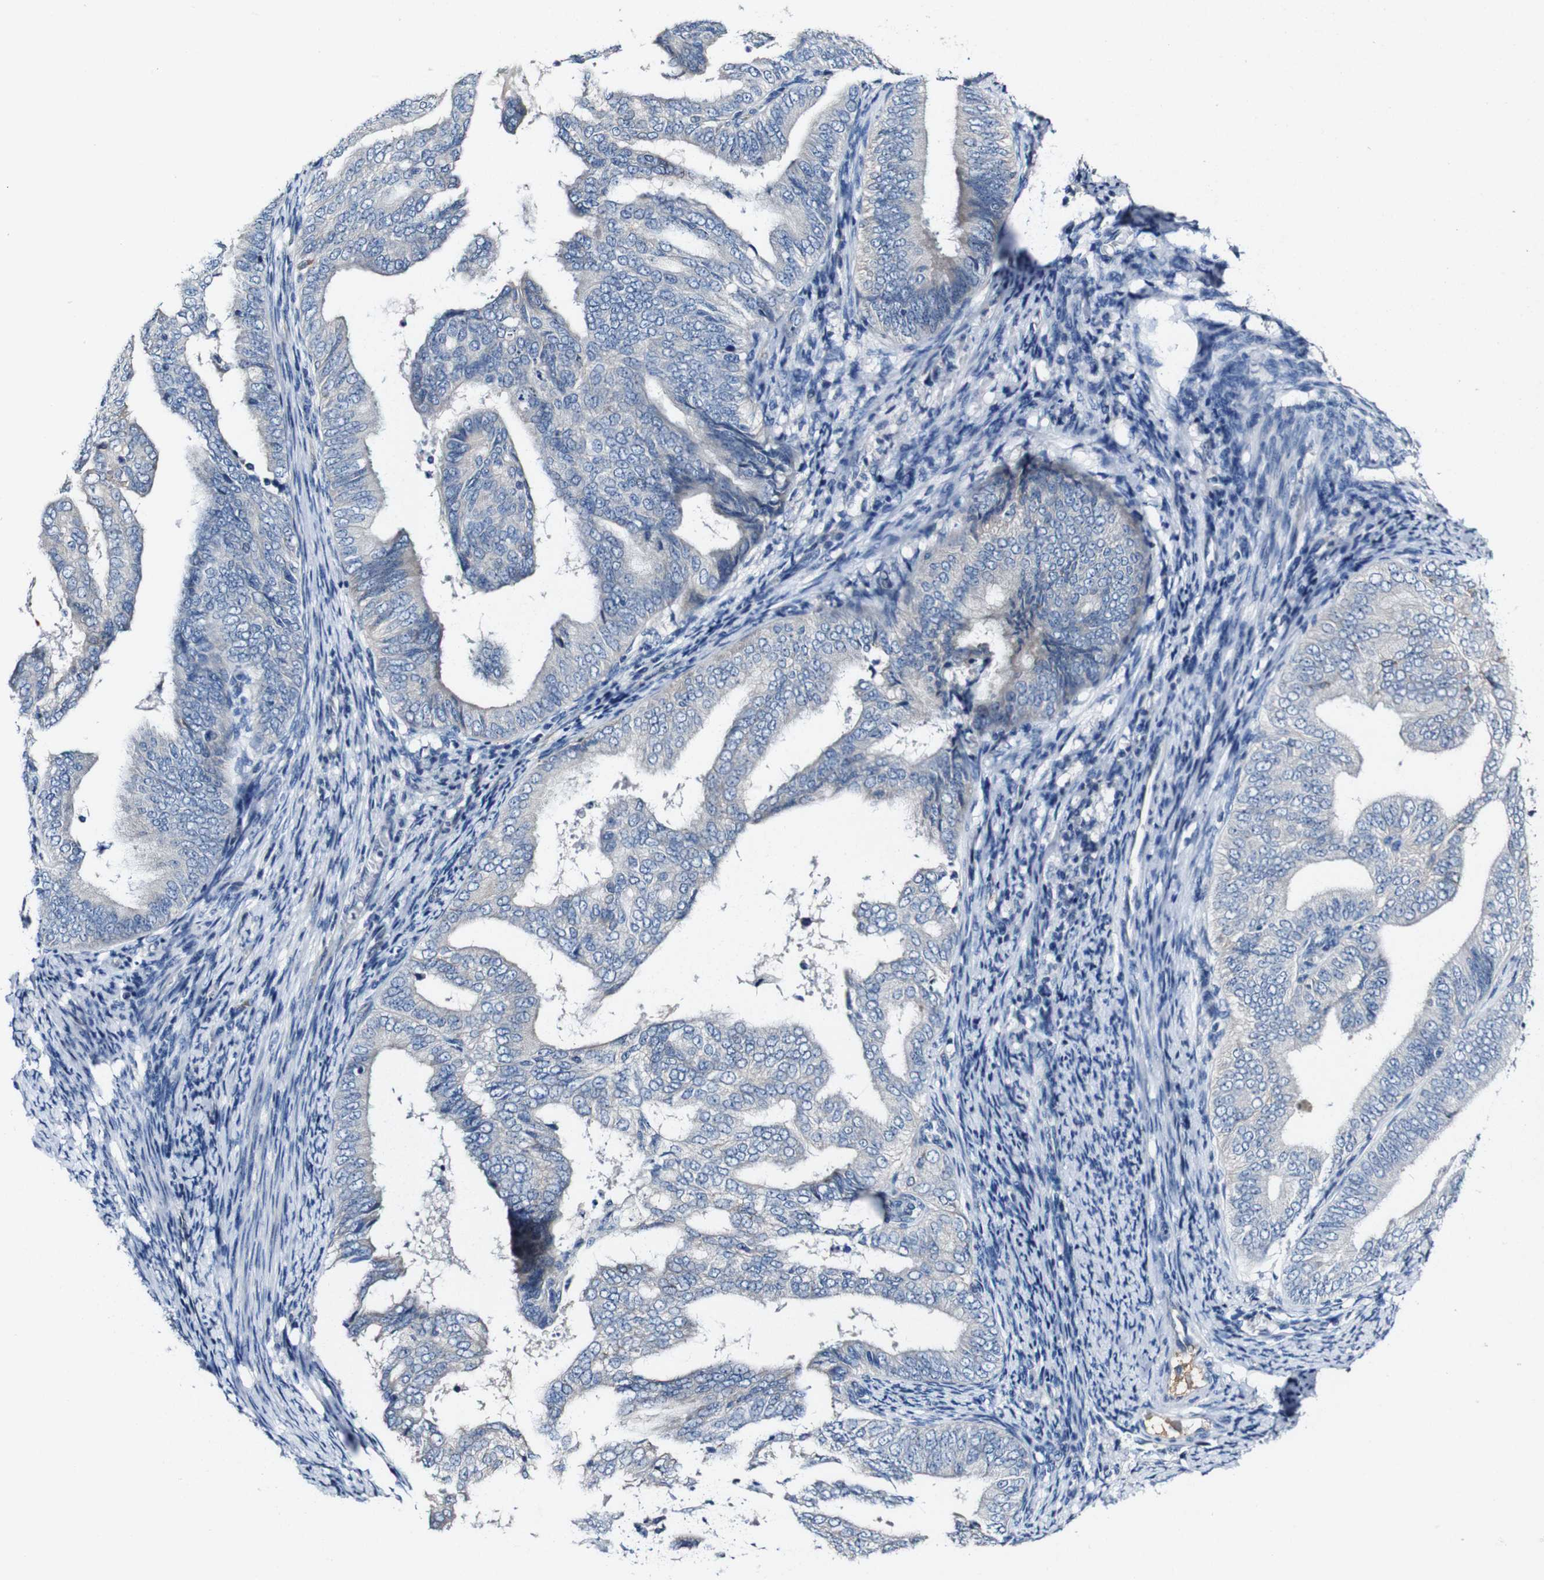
{"staining": {"intensity": "weak", "quantity": "<25%", "location": "cytoplasmic/membranous"}, "tissue": "endometrial cancer", "cell_type": "Tumor cells", "image_type": "cancer", "snomed": [{"axis": "morphology", "description": "Adenocarcinoma, NOS"}, {"axis": "topography", "description": "Endometrium"}], "caption": "High magnification brightfield microscopy of endometrial adenocarcinoma stained with DAB (brown) and counterstained with hematoxylin (blue): tumor cells show no significant staining. Nuclei are stained in blue.", "gene": "GRAMD1A", "patient": {"sex": "female", "age": 58}}